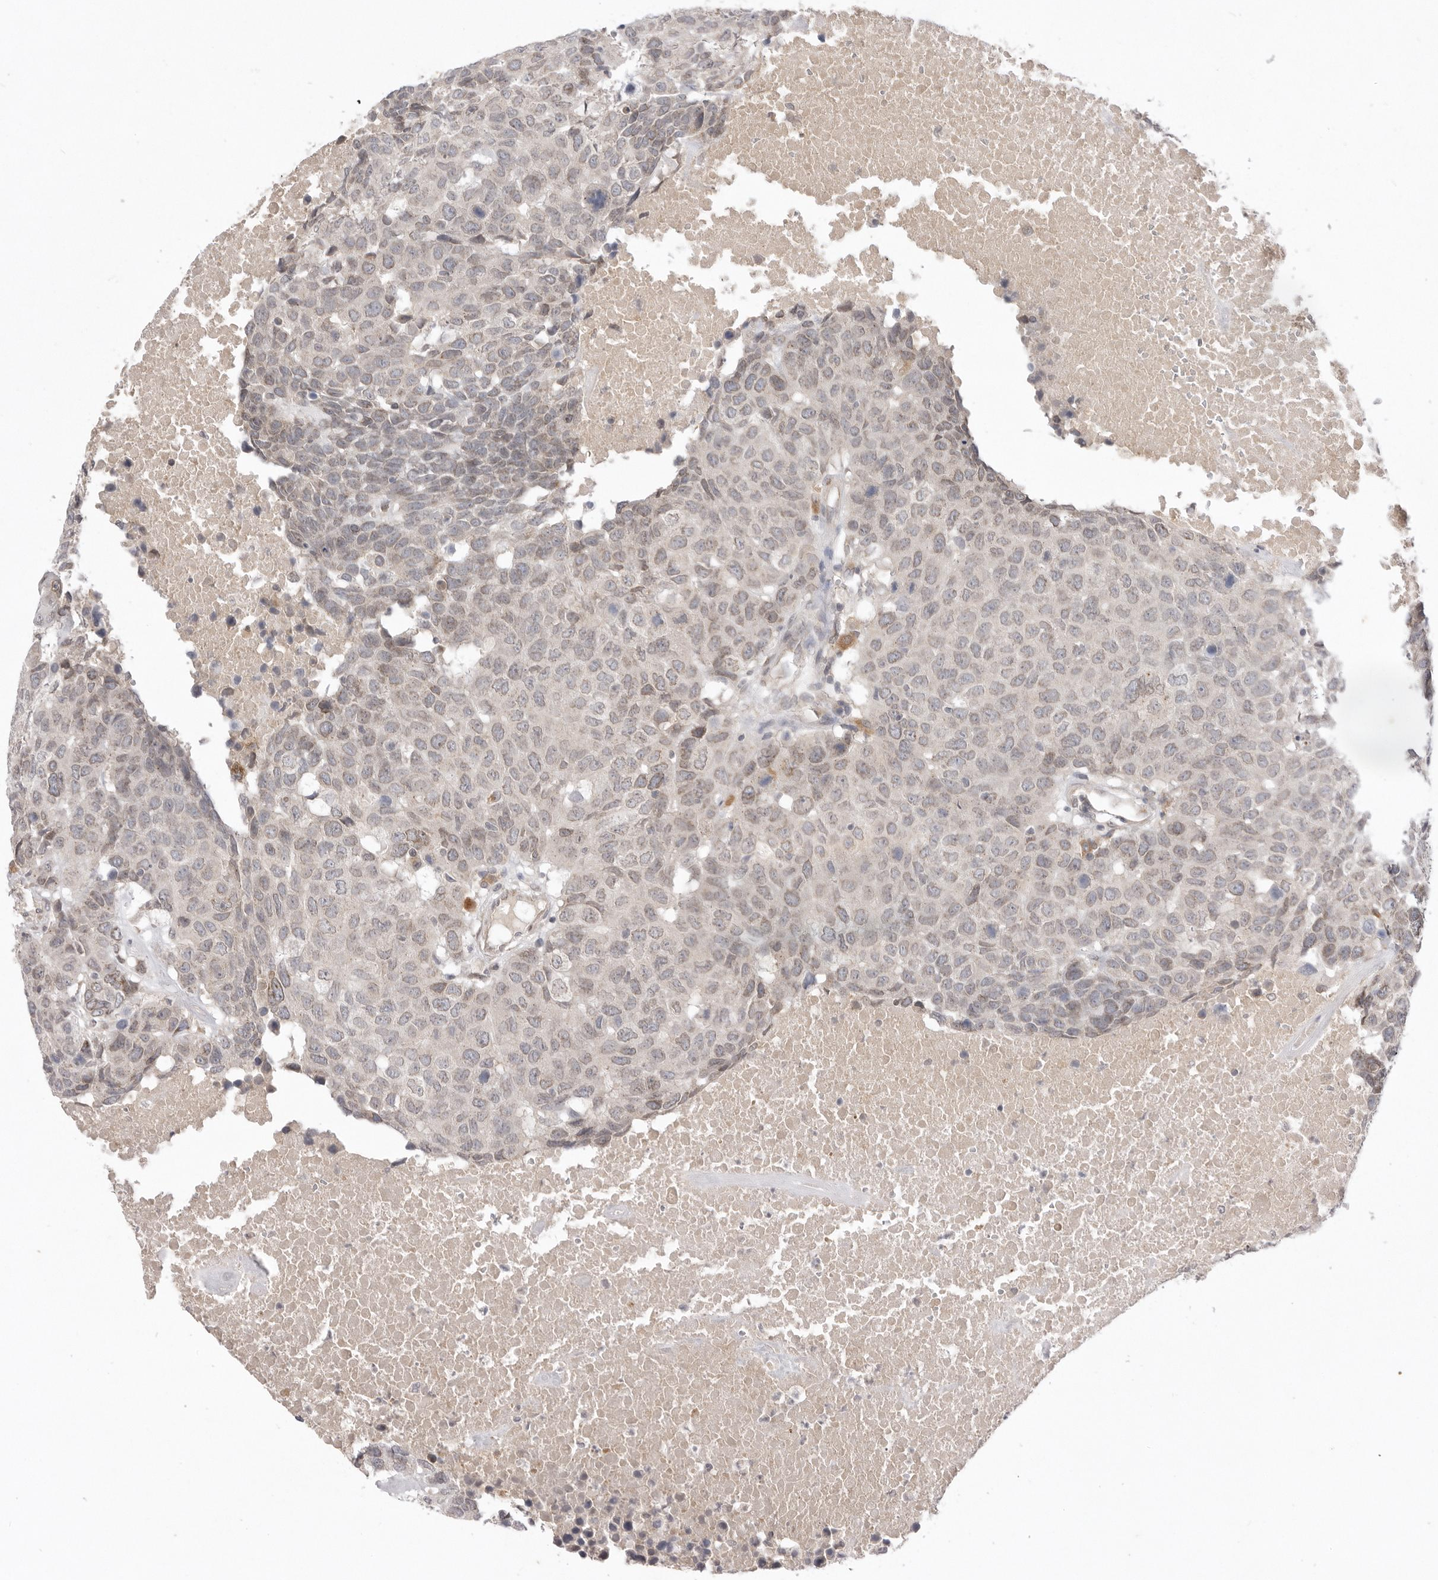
{"staining": {"intensity": "weak", "quantity": "<25%", "location": "nuclear"}, "tissue": "head and neck cancer", "cell_type": "Tumor cells", "image_type": "cancer", "snomed": [{"axis": "morphology", "description": "Squamous cell carcinoma, NOS"}, {"axis": "topography", "description": "Head-Neck"}], "caption": "IHC image of human head and neck cancer stained for a protein (brown), which shows no staining in tumor cells.", "gene": "TLR3", "patient": {"sex": "male", "age": 66}}